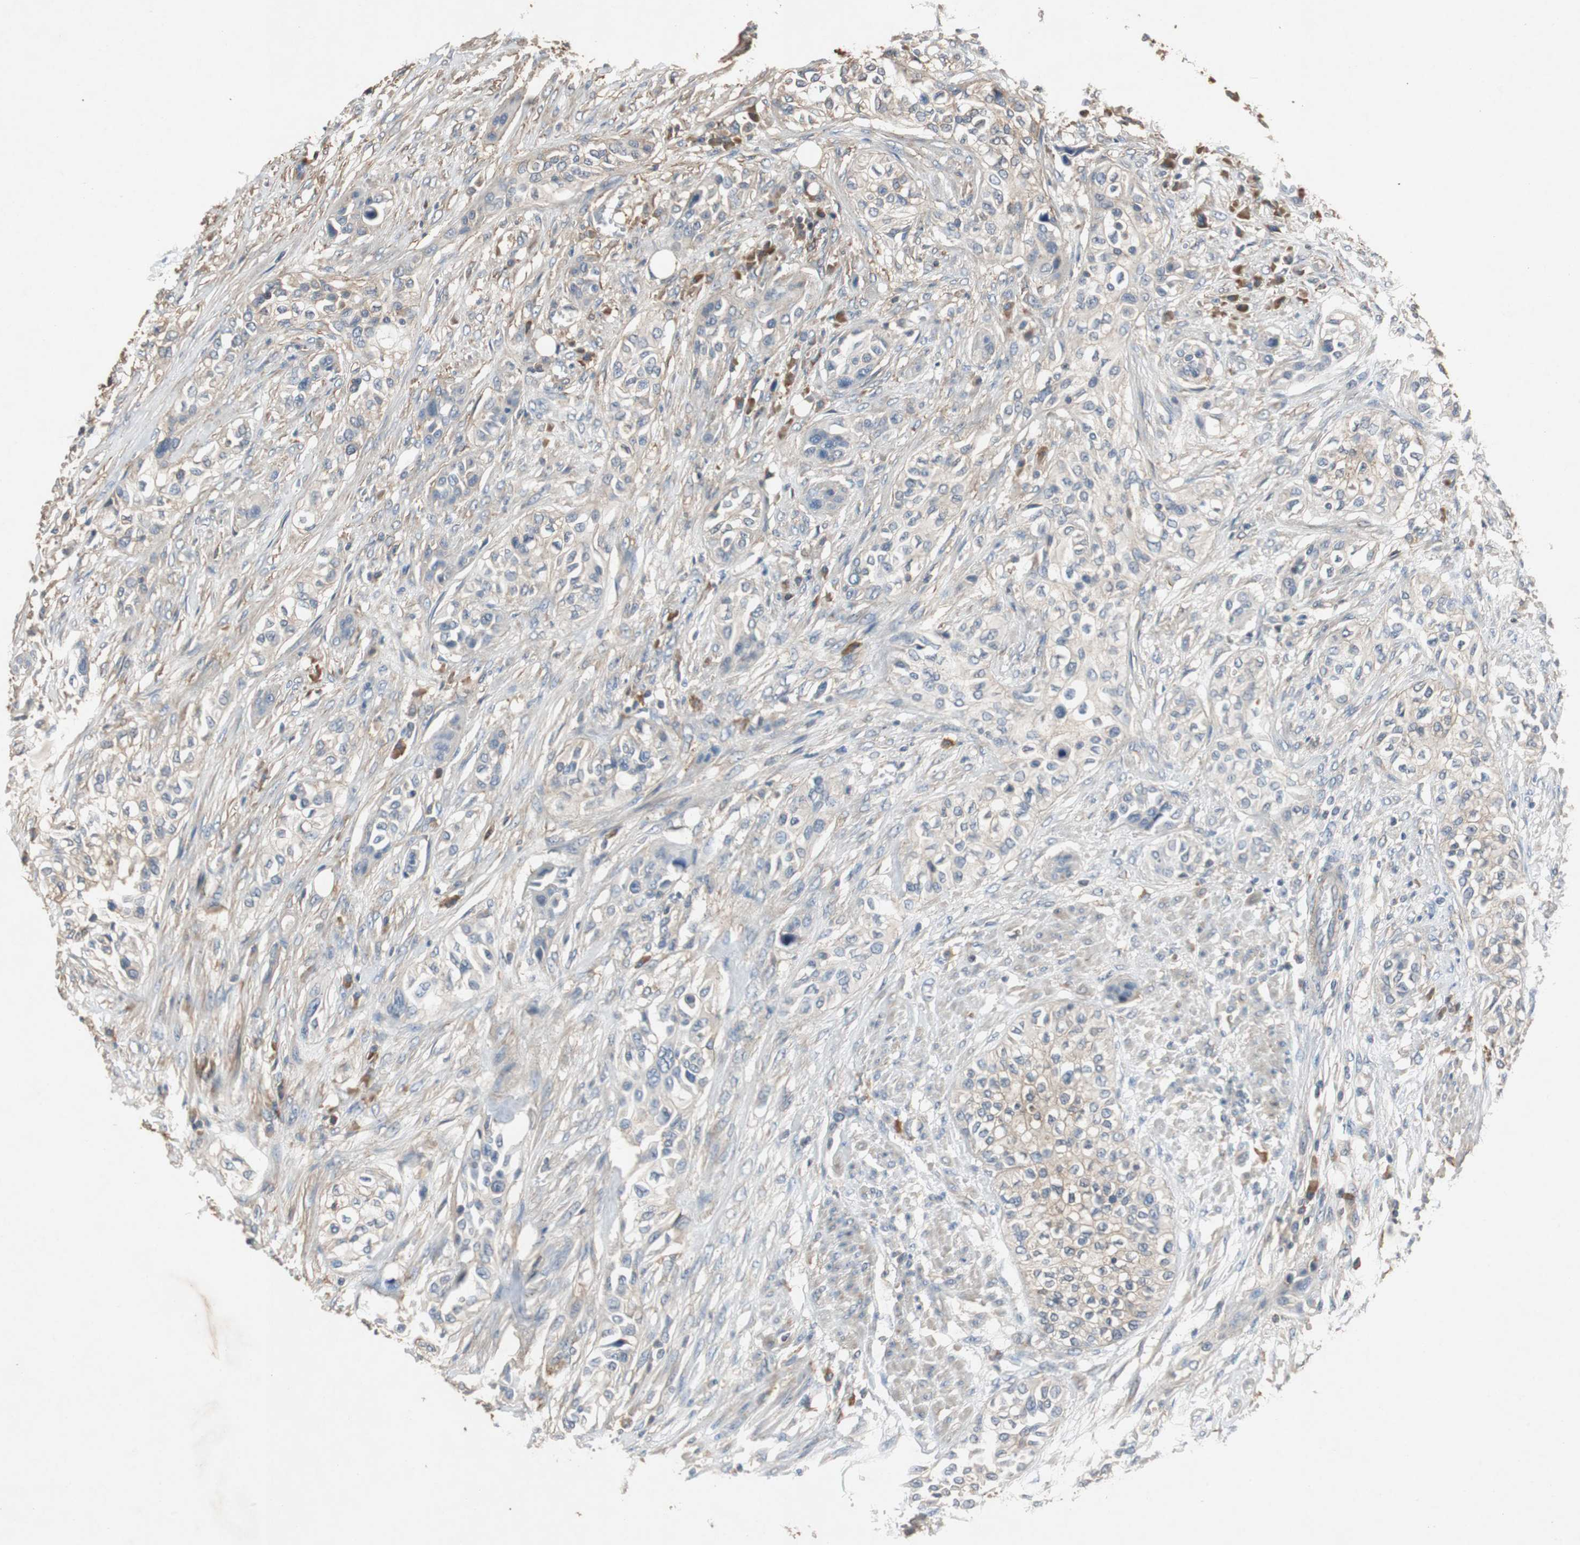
{"staining": {"intensity": "weak", "quantity": "<25%", "location": "cytoplasmic/membranous"}, "tissue": "urothelial cancer", "cell_type": "Tumor cells", "image_type": "cancer", "snomed": [{"axis": "morphology", "description": "Urothelial carcinoma, High grade"}, {"axis": "topography", "description": "Urinary bladder"}], "caption": "Urothelial cancer stained for a protein using IHC reveals no positivity tumor cells.", "gene": "TNFRSF14", "patient": {"sex": "male", "age": 74}}